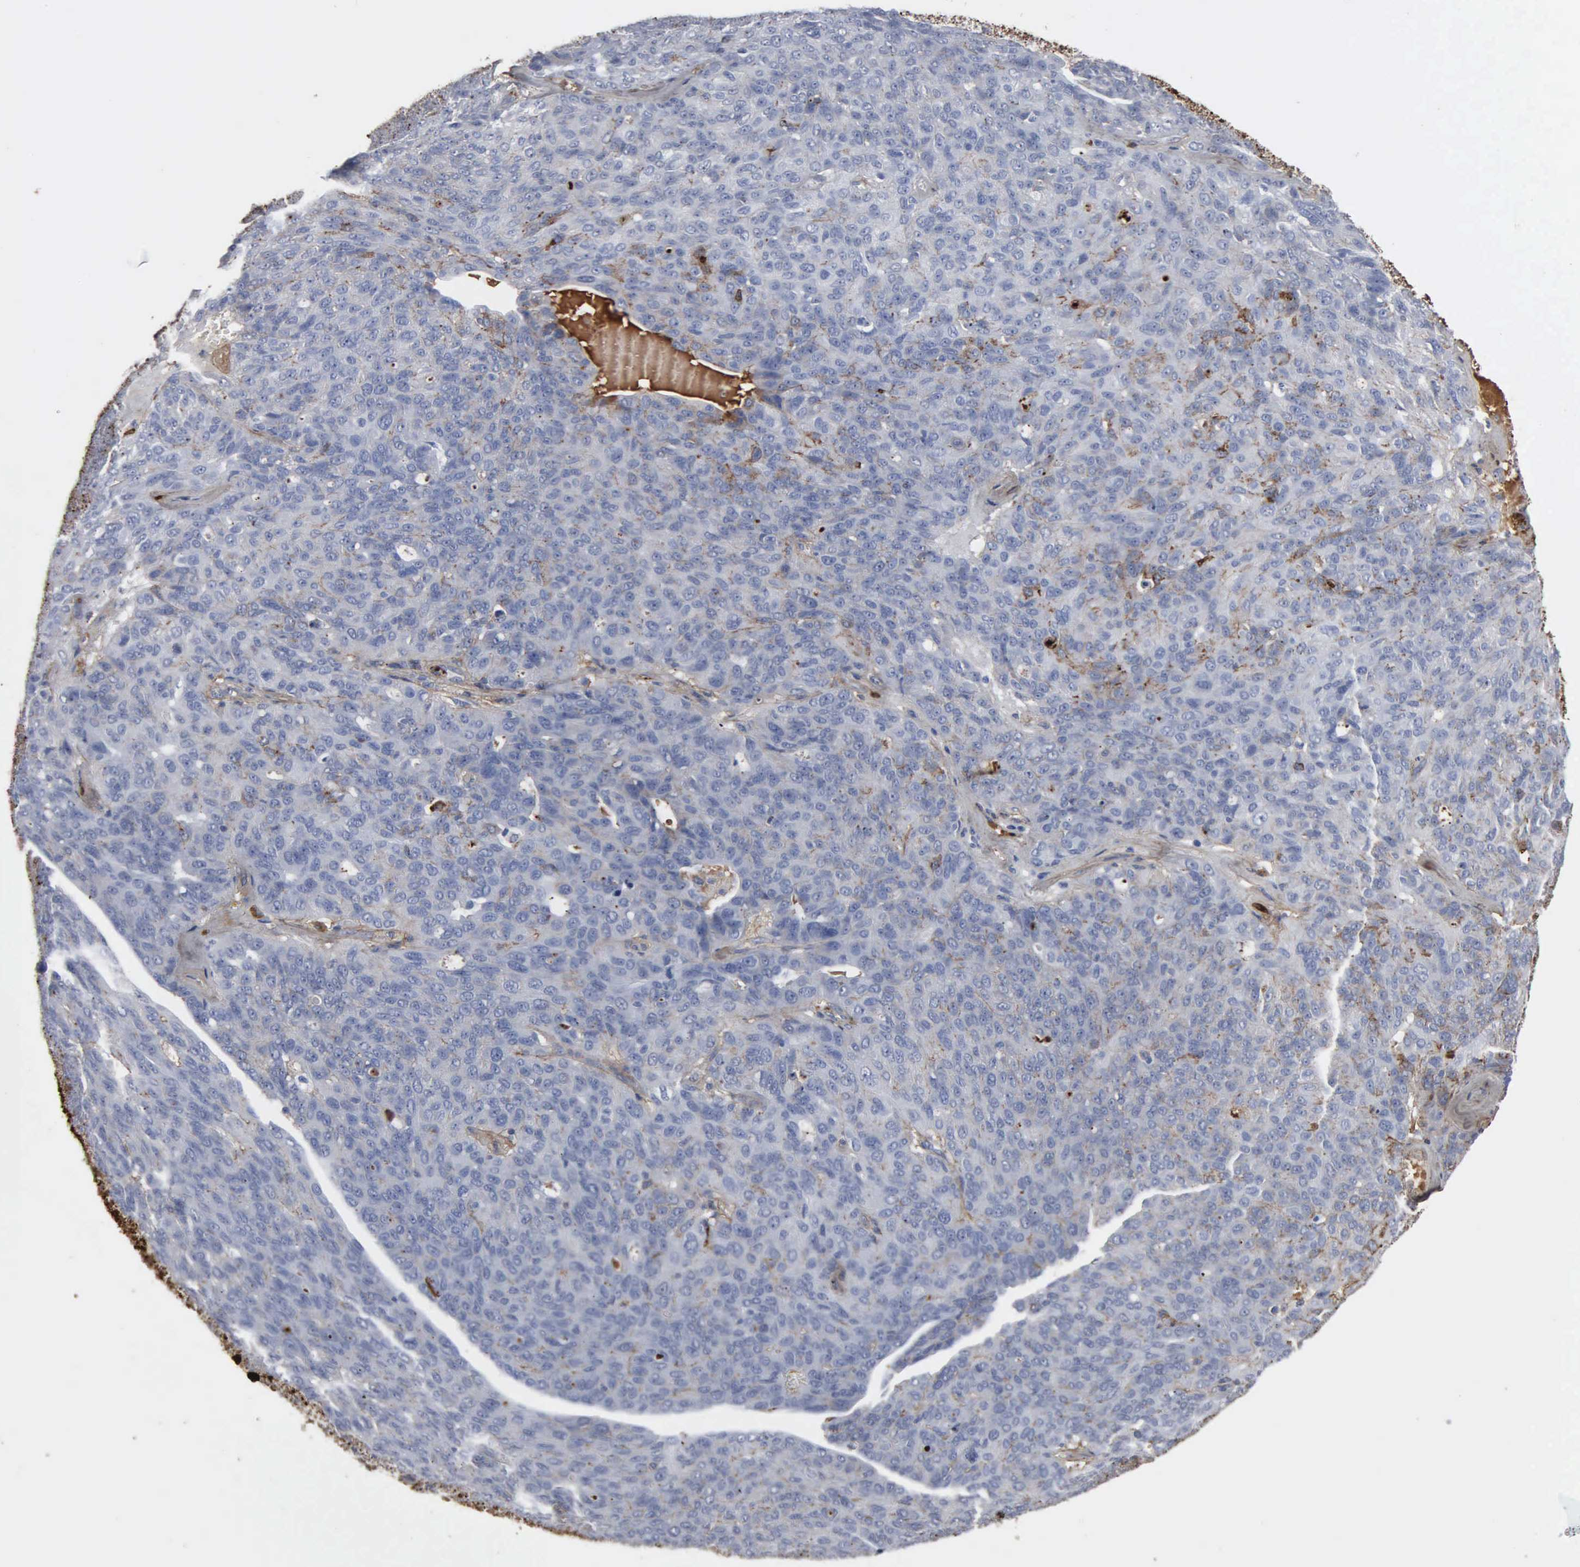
{"staining": {"intensity": "weak", "quantity": "<25%", "location": "cytoplasmic/membranous"}, "tissue": "ovarian cancer", "cell_type": "Tumor cells", "image_type": "cancer", "snomed": [{"axis": "morphology", "description": "Carcinoma, endometroid"}, {"axis": "topography", "description": "Ovary"}], "caption": "DAB immunohistochemical staining of human ovarian endometroid carcinoma demonstrates no significant staining in tumor cells. (DAB (3,3'-diaminobenzidine) immunohistochemistry (IHC), high magnification).", "gene": "FN1", "patient": {"sex": "female", "age": 60}}